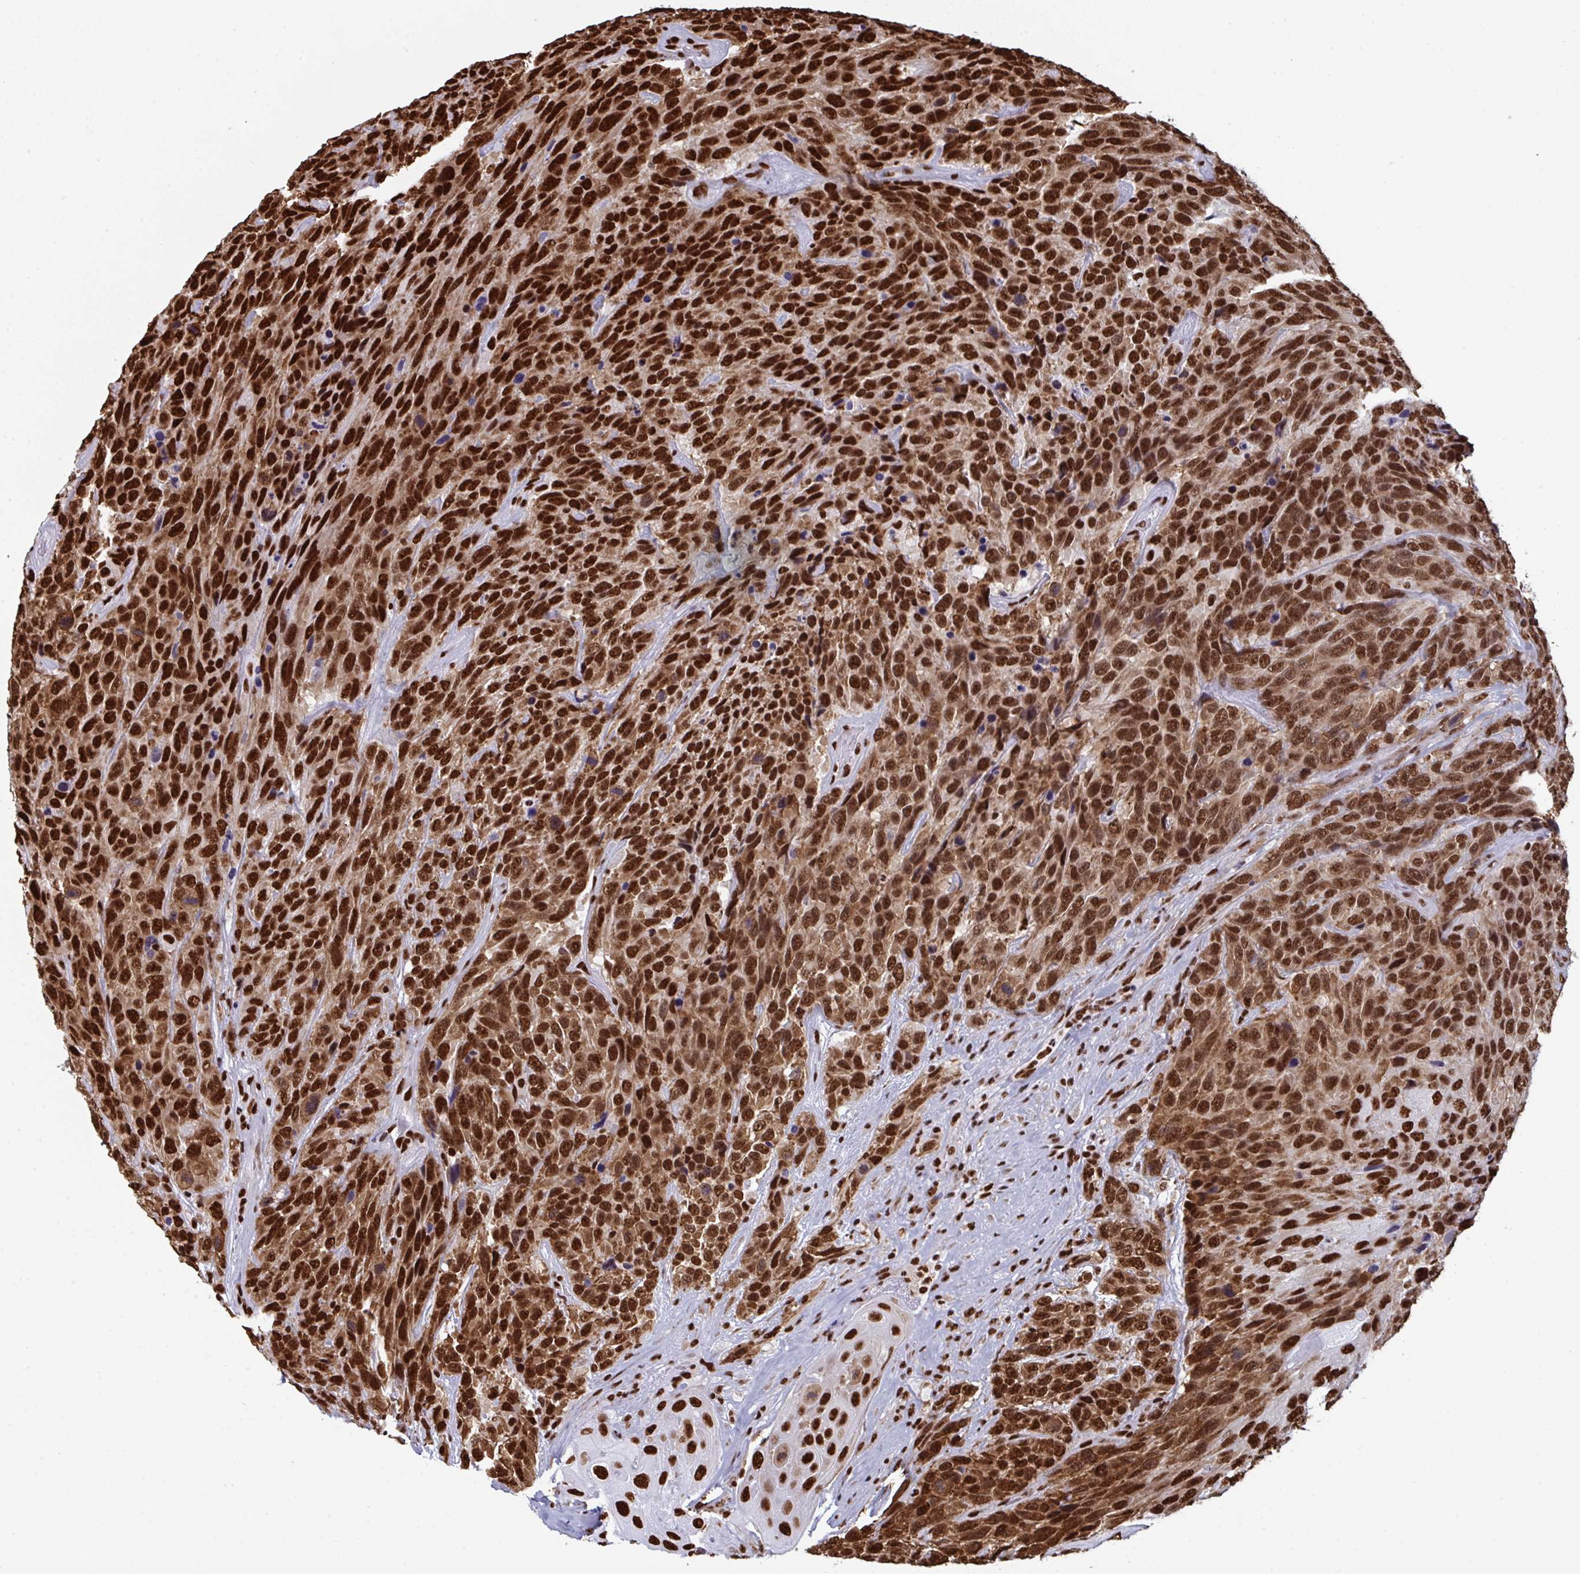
{"staining": {"intensity": "strong", "quantity": ">75%", "location": "cytoplasmic/membranous,nuclear"}, "tissue": "urothelial cancer", "cell_type": "Tumor cells", "image_type": "cancer", "snomed": [{"axis": "morphology", "description": "Urothelial carcinoma, High grade"}, {"axis": "topography", "description": "Urinary bladder"}], "caption": "Immunohistochemistry (IHC) image of neoplastic tissue: human urothelial cancer stained using IHC displays high levels of strong protein expression localized specifically in the cytoplasmic/membranous and nuclear of tumor cells, appearing as a cytoplasmic/membranous and nuclear brown color.", "gene": "GAR1", "patient": {"sex": "female", "age": 70}}